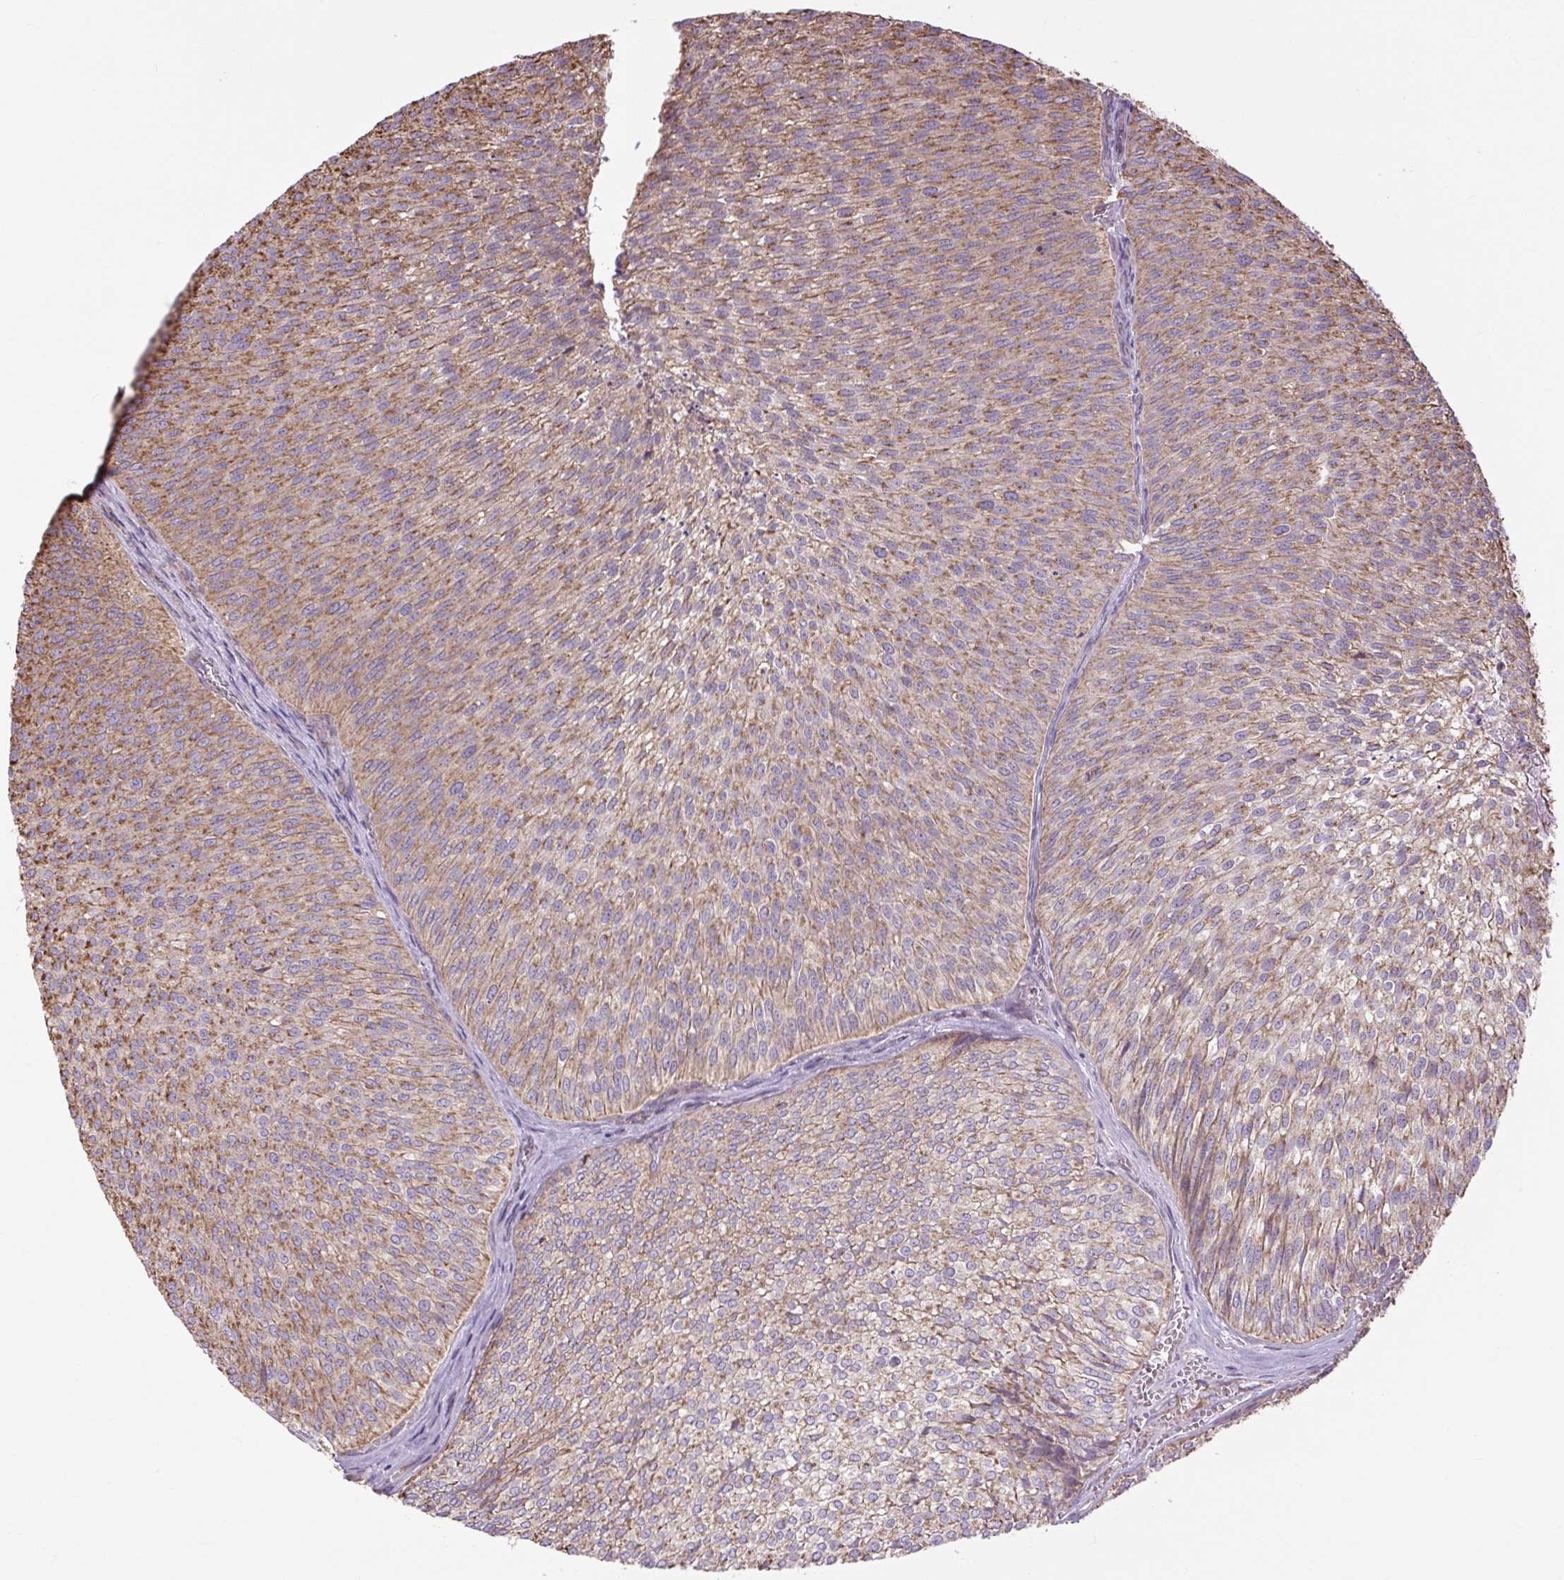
{"staining": {"intensity": "moderate", "quantity": ">75%", "location": "cytoplasmic/membranous"}, "tissue": "urothelial cancer", "cell_type": "Tumor cells", "image_type": "cancer", "snomed": [{"axis": "morphology", "description": "Urothelial carcinoma, Low grade"}, {"axis": "topography", "description": "Urinary bladder"}], "caption": "Tumor cells demonstrate moderate cytoplasmic/membranous expression in about >75% of cells in low-grade urothelial carcinoma.", "gene": "PLCG1", "patient": {"sex": "male", "age": 91}}